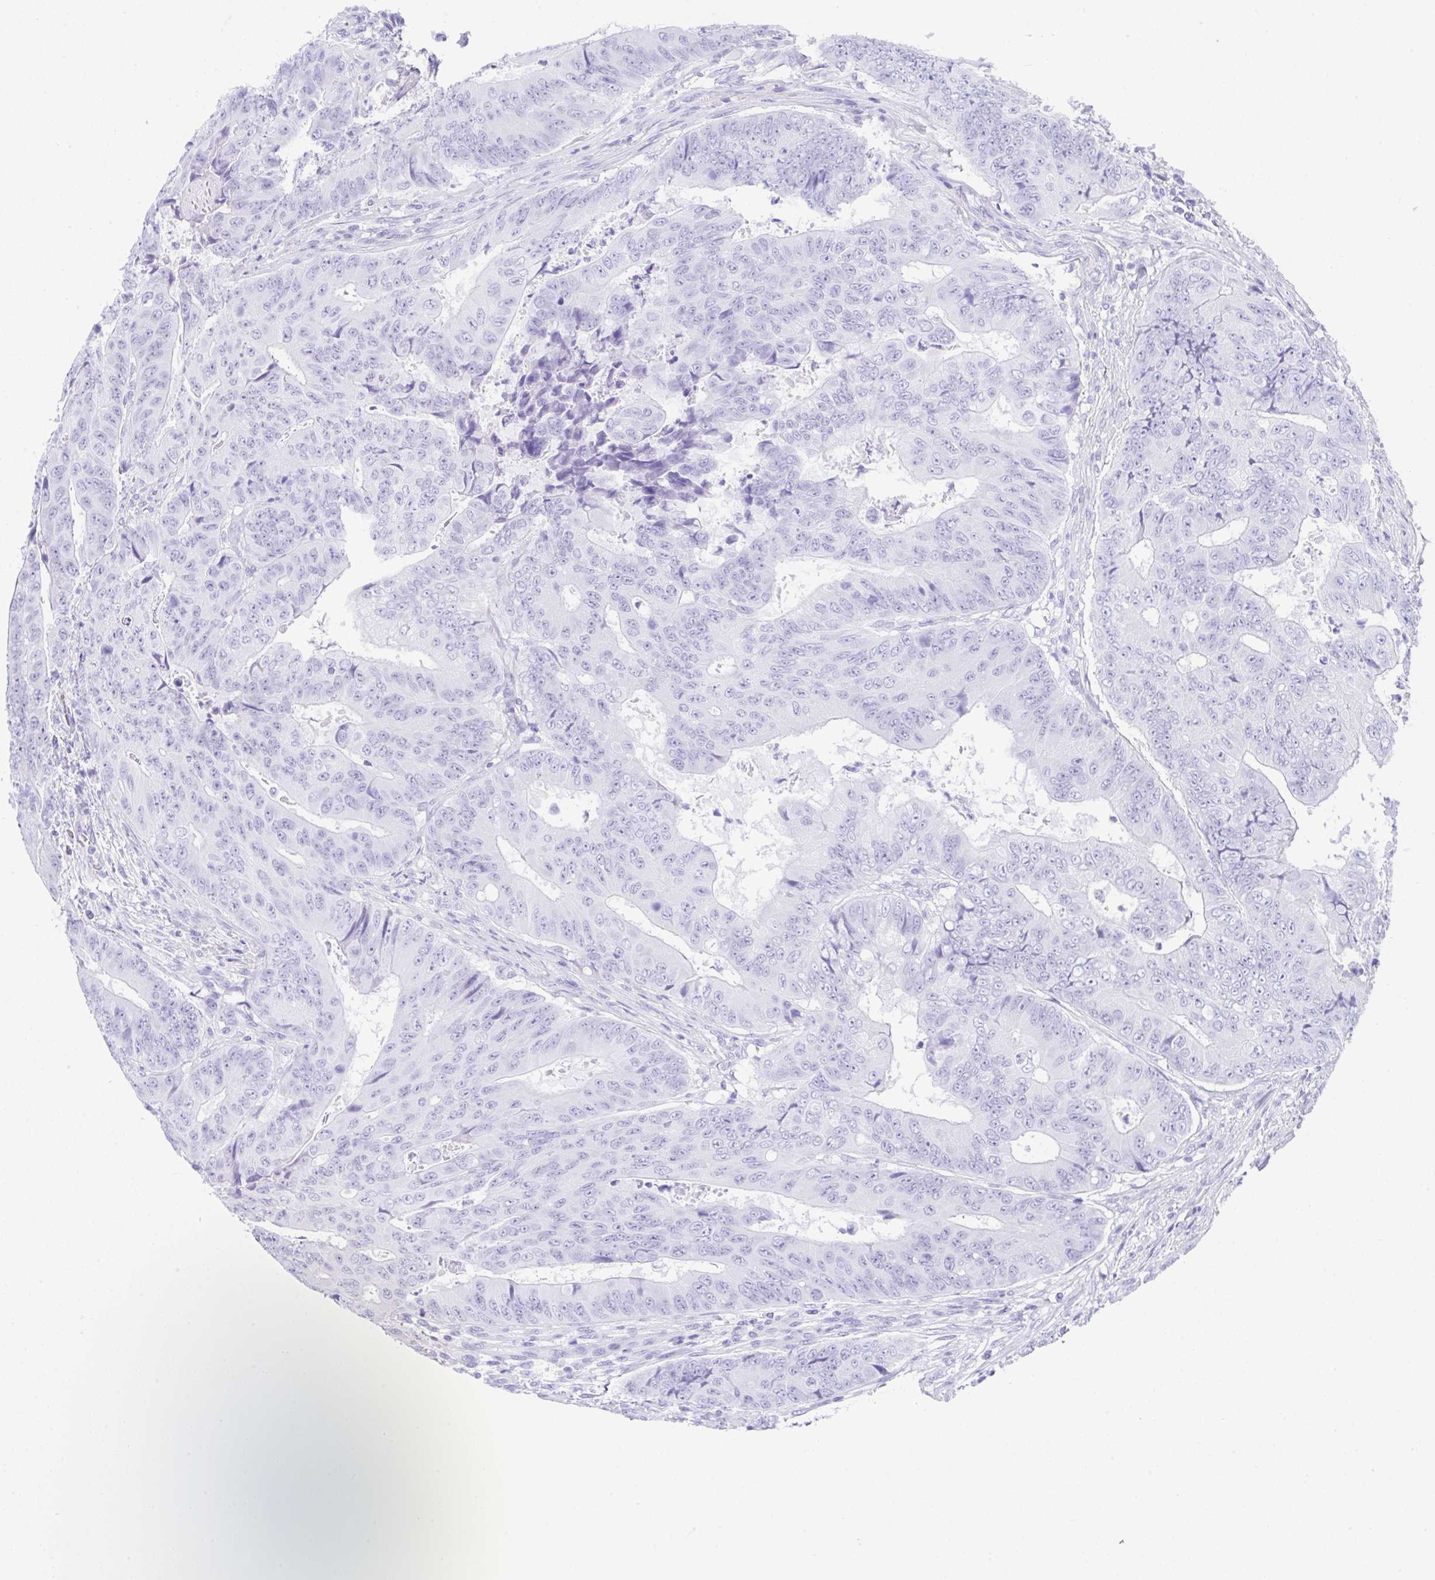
{"staining": {"intensity": "negative", "quantity": "none", "location": "none"}, "tissue": "colorectal cancer", "cell_type": "Tumor cells", "image_type": "cancer", "snomed": [{"axis": "morphology", "description": "Adenocarcinoma, NOS"}, {"axis": "topography", "description": "Colon"}], "caption": "There is no significant expression in tumor cells of adenocarcinoma (colorectal). (DAB (3,3'-diaminobenzidine) immunohistochemistry with hematoxylin counter stain).", "gene": "CPA1", "patient": {"sex": "female", "age": 48}}